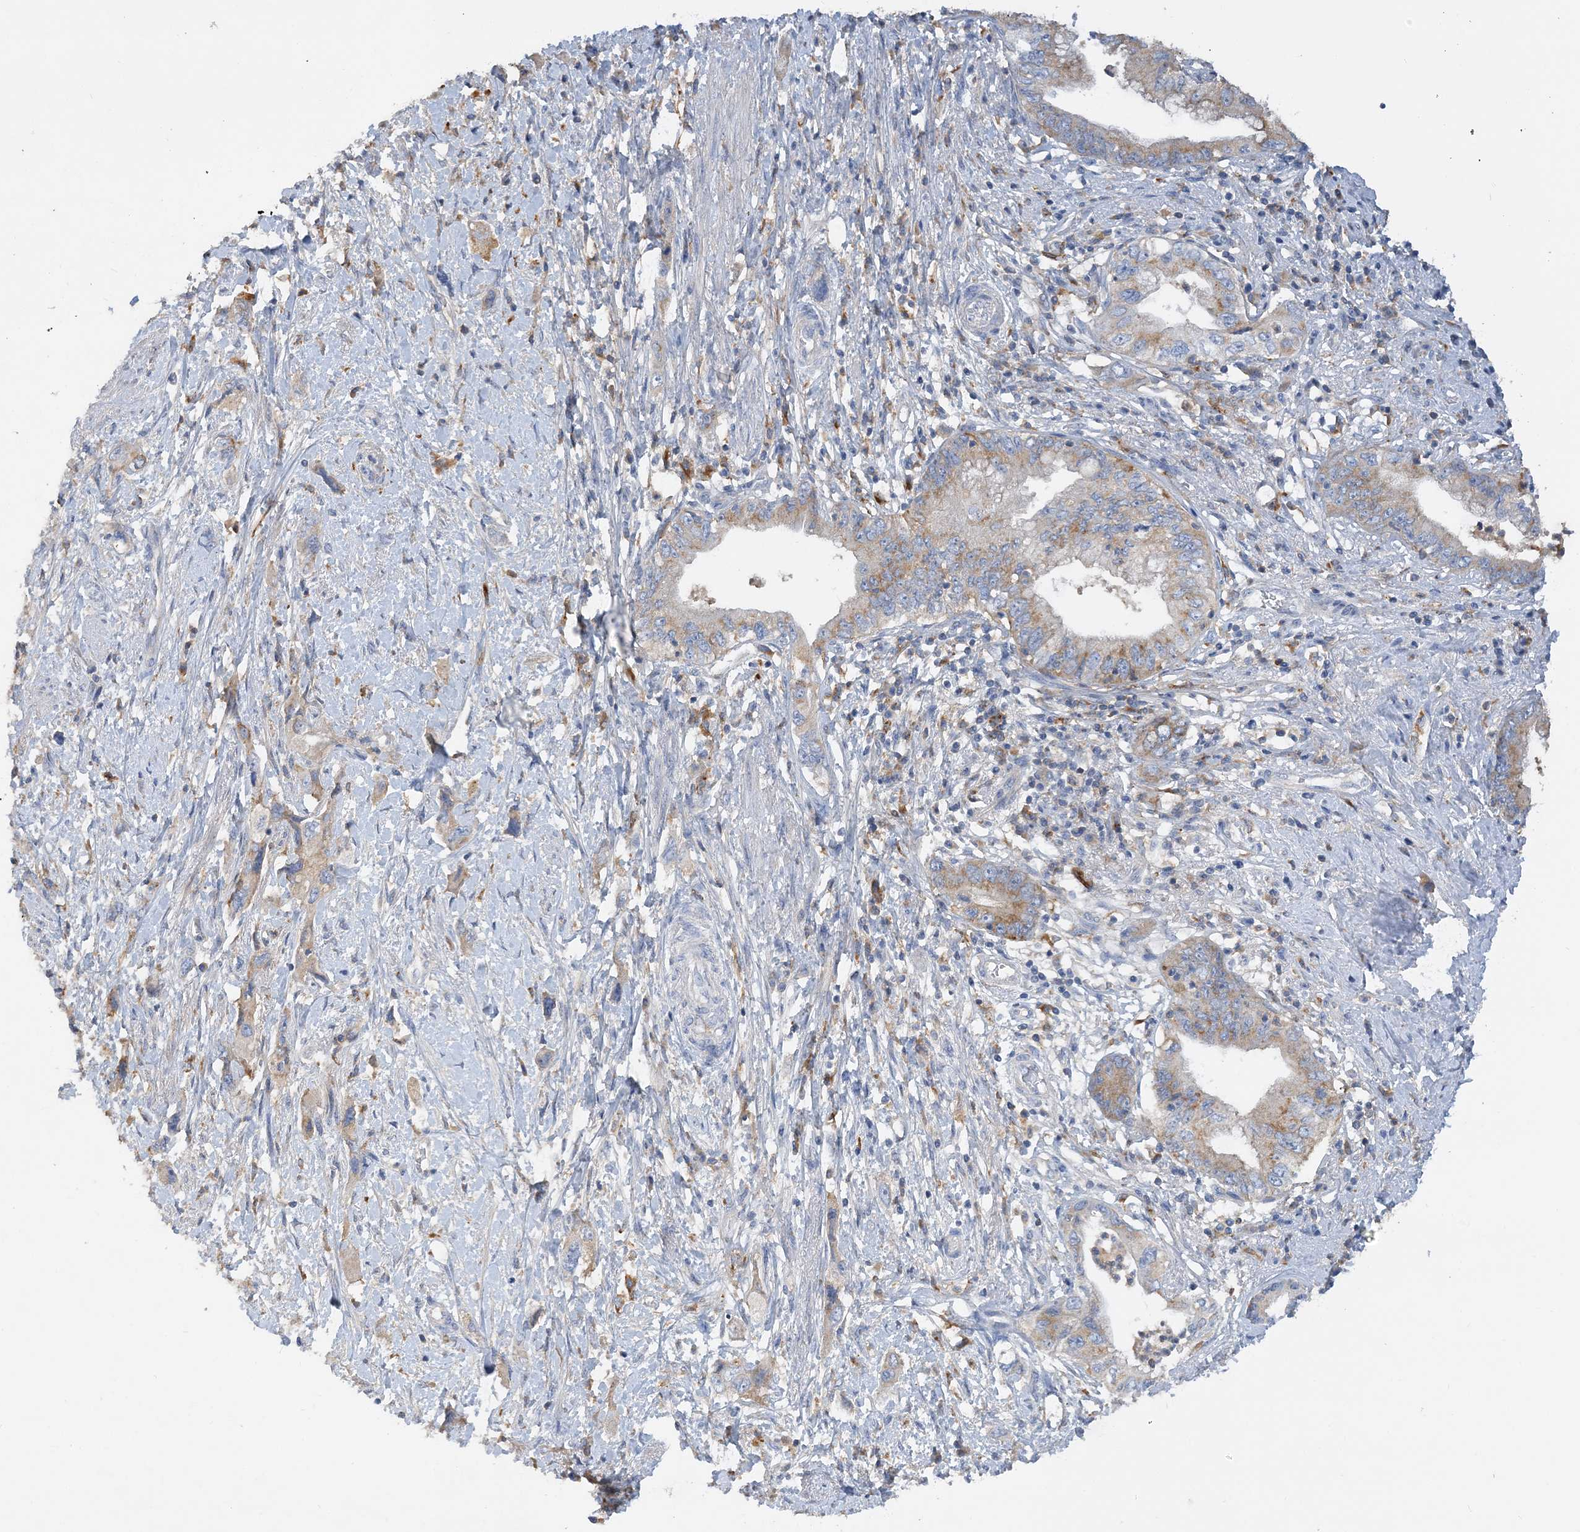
{"staining": {"intensity": "weak", "quantity": "25%-75%", "location": "cytoplasmic/membranous"}, "tissue": "pancreatic cancer", "cell_type": "Tumor cells", "image_type": "cancer", "snomed": [{"axis": "morphology", "description": "Adenocarcinoma, NOS"}, {"axis": "topography", "description": "Pancreas"}], "caption": "Adenocarcinoma (pancreatic) was stained to show a protein in brown. There is low levels of weak cytoplasmic/membranous expression in approximately 25%-75% of tumor cells.", "gene": "GRINA", "patient": {"sex": "female", "age": 73}}